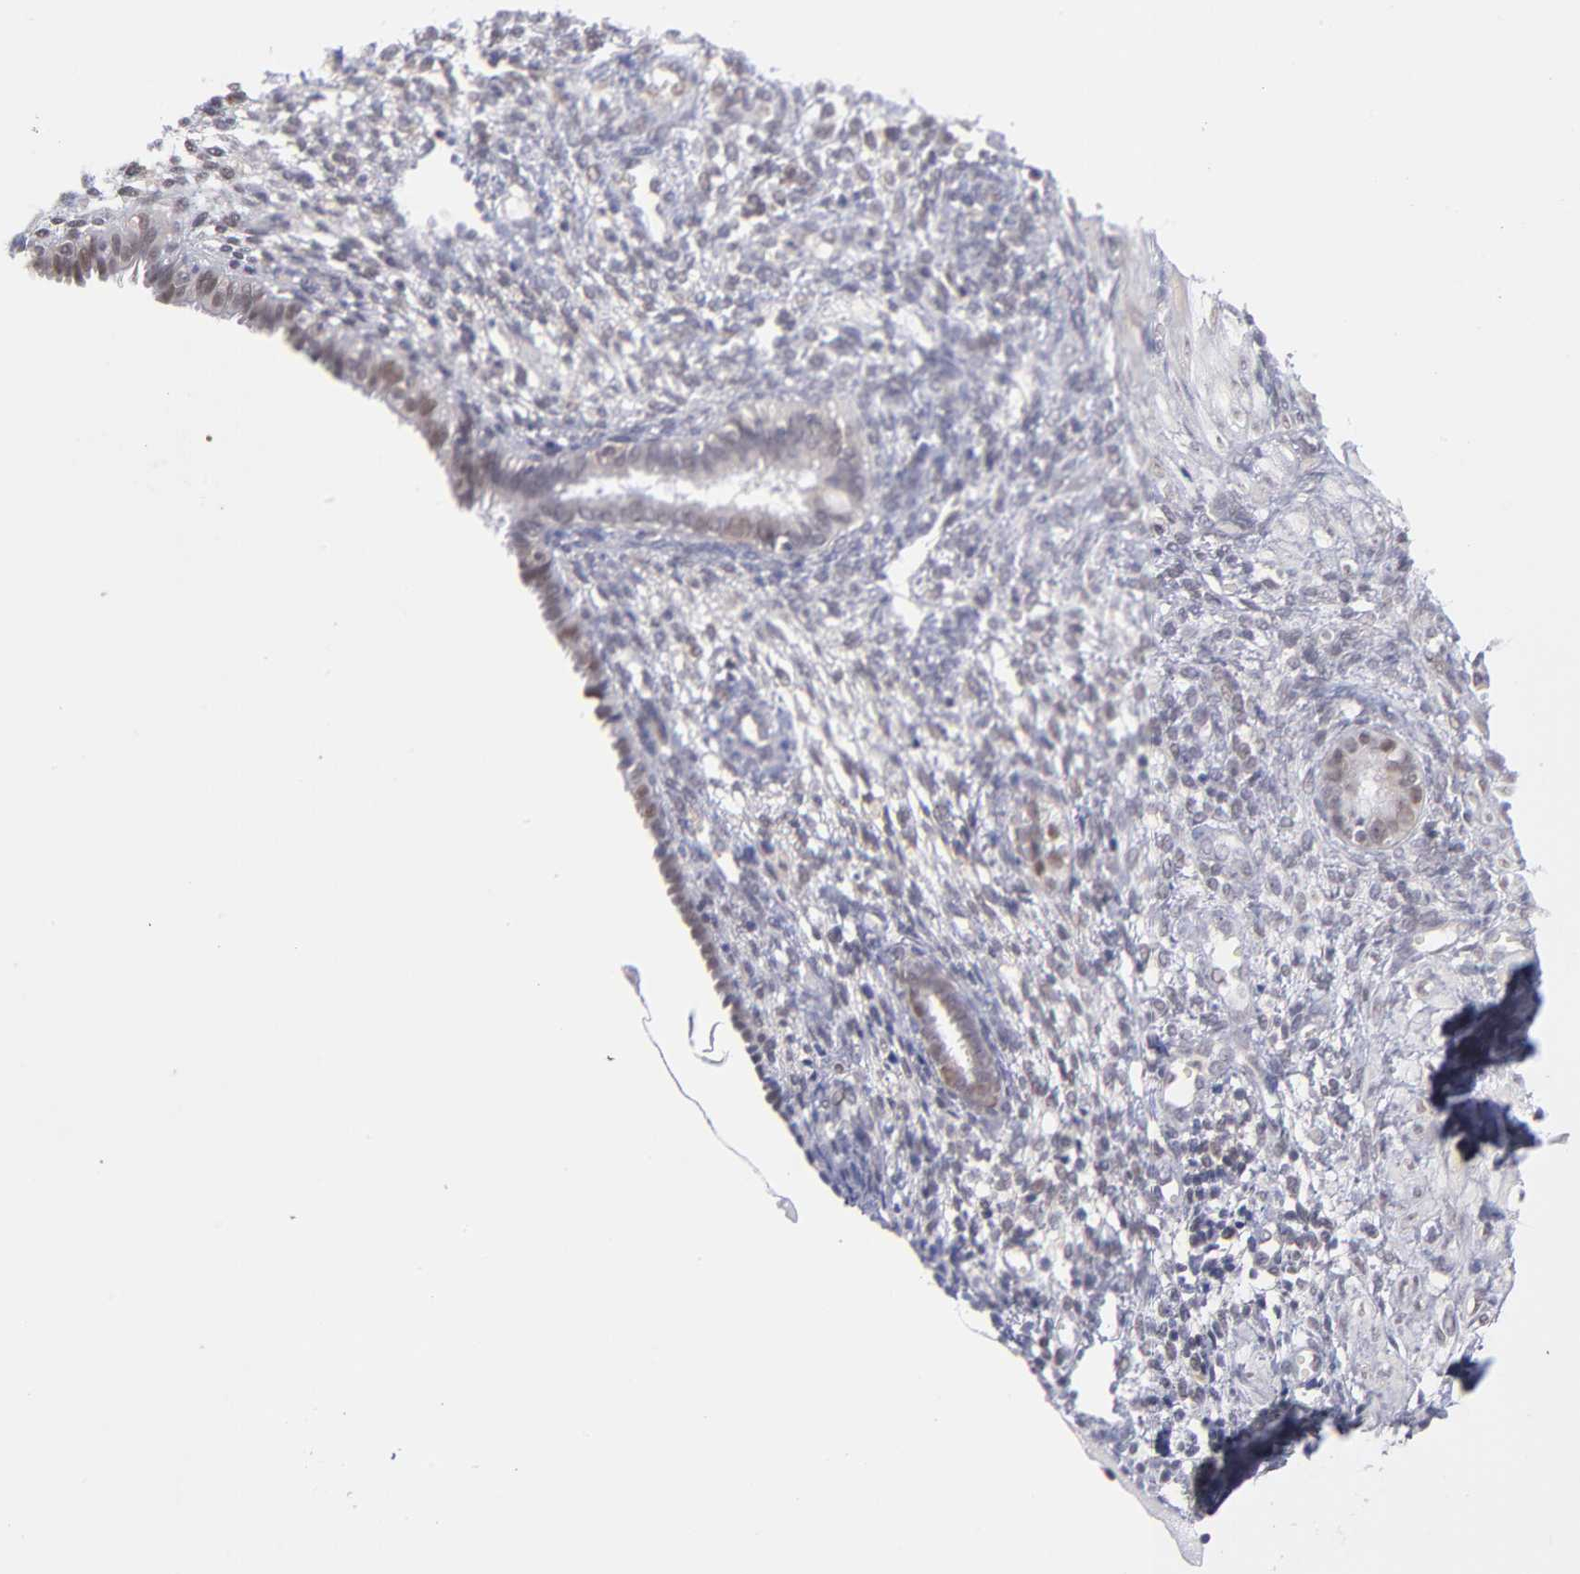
{"staining": {"intensity": "negative", "quantity": "none", "location": "none"}, "tissue": "endometrium", "cell_type": "Cells in endometrial stroma", "image_type": "normal", "snomed": [{"axis": "morphology", "description": "Normal tissue, NOS"}, {"axis": "topography", "description": "Endometrium"}], "caption": "Human endometrium stained for a protein using IHC demonstrates no expression in cells in endometrial stroma.", "gene": "OAS1", "patient": {"sex": "female", "age": 72}}